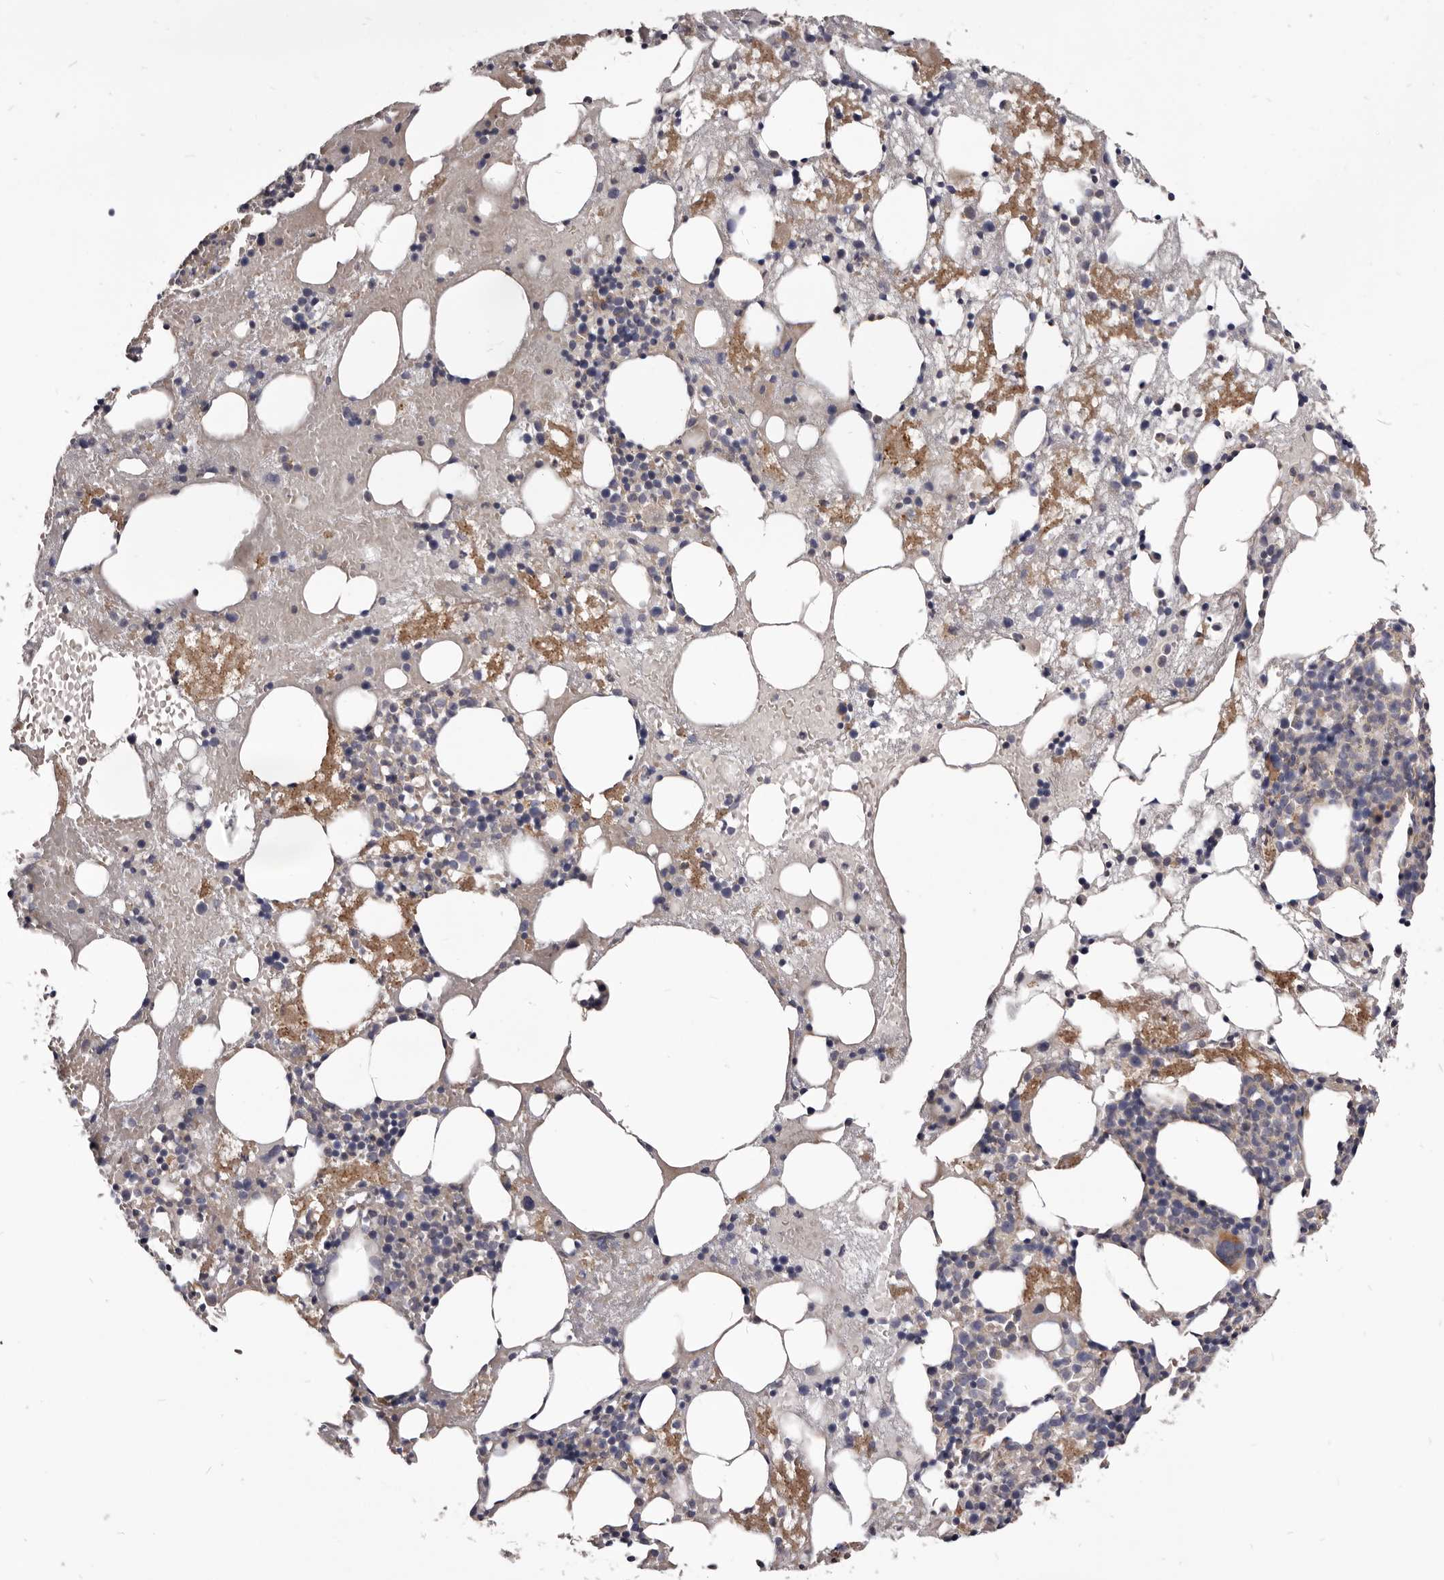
{"staining": {"intensity": "weak", "quantity": "<25%", "location": "cytoplasmic/membranous"}, "tissue": "bone marrow", "cell_type": "Hematopoietic cells", "image_type": "normal", "snomed": [{"axis": "morphology", "description": "Normal tissue, NOS"}, {"axis": "topography", "description": "Bone marrow"}], "caption": "Protein analysis of benign bone marrow reveals no significant staining in hematopoietic cells.", "gene": "FAS", "patient": {"sex": "male", "age": 48}}